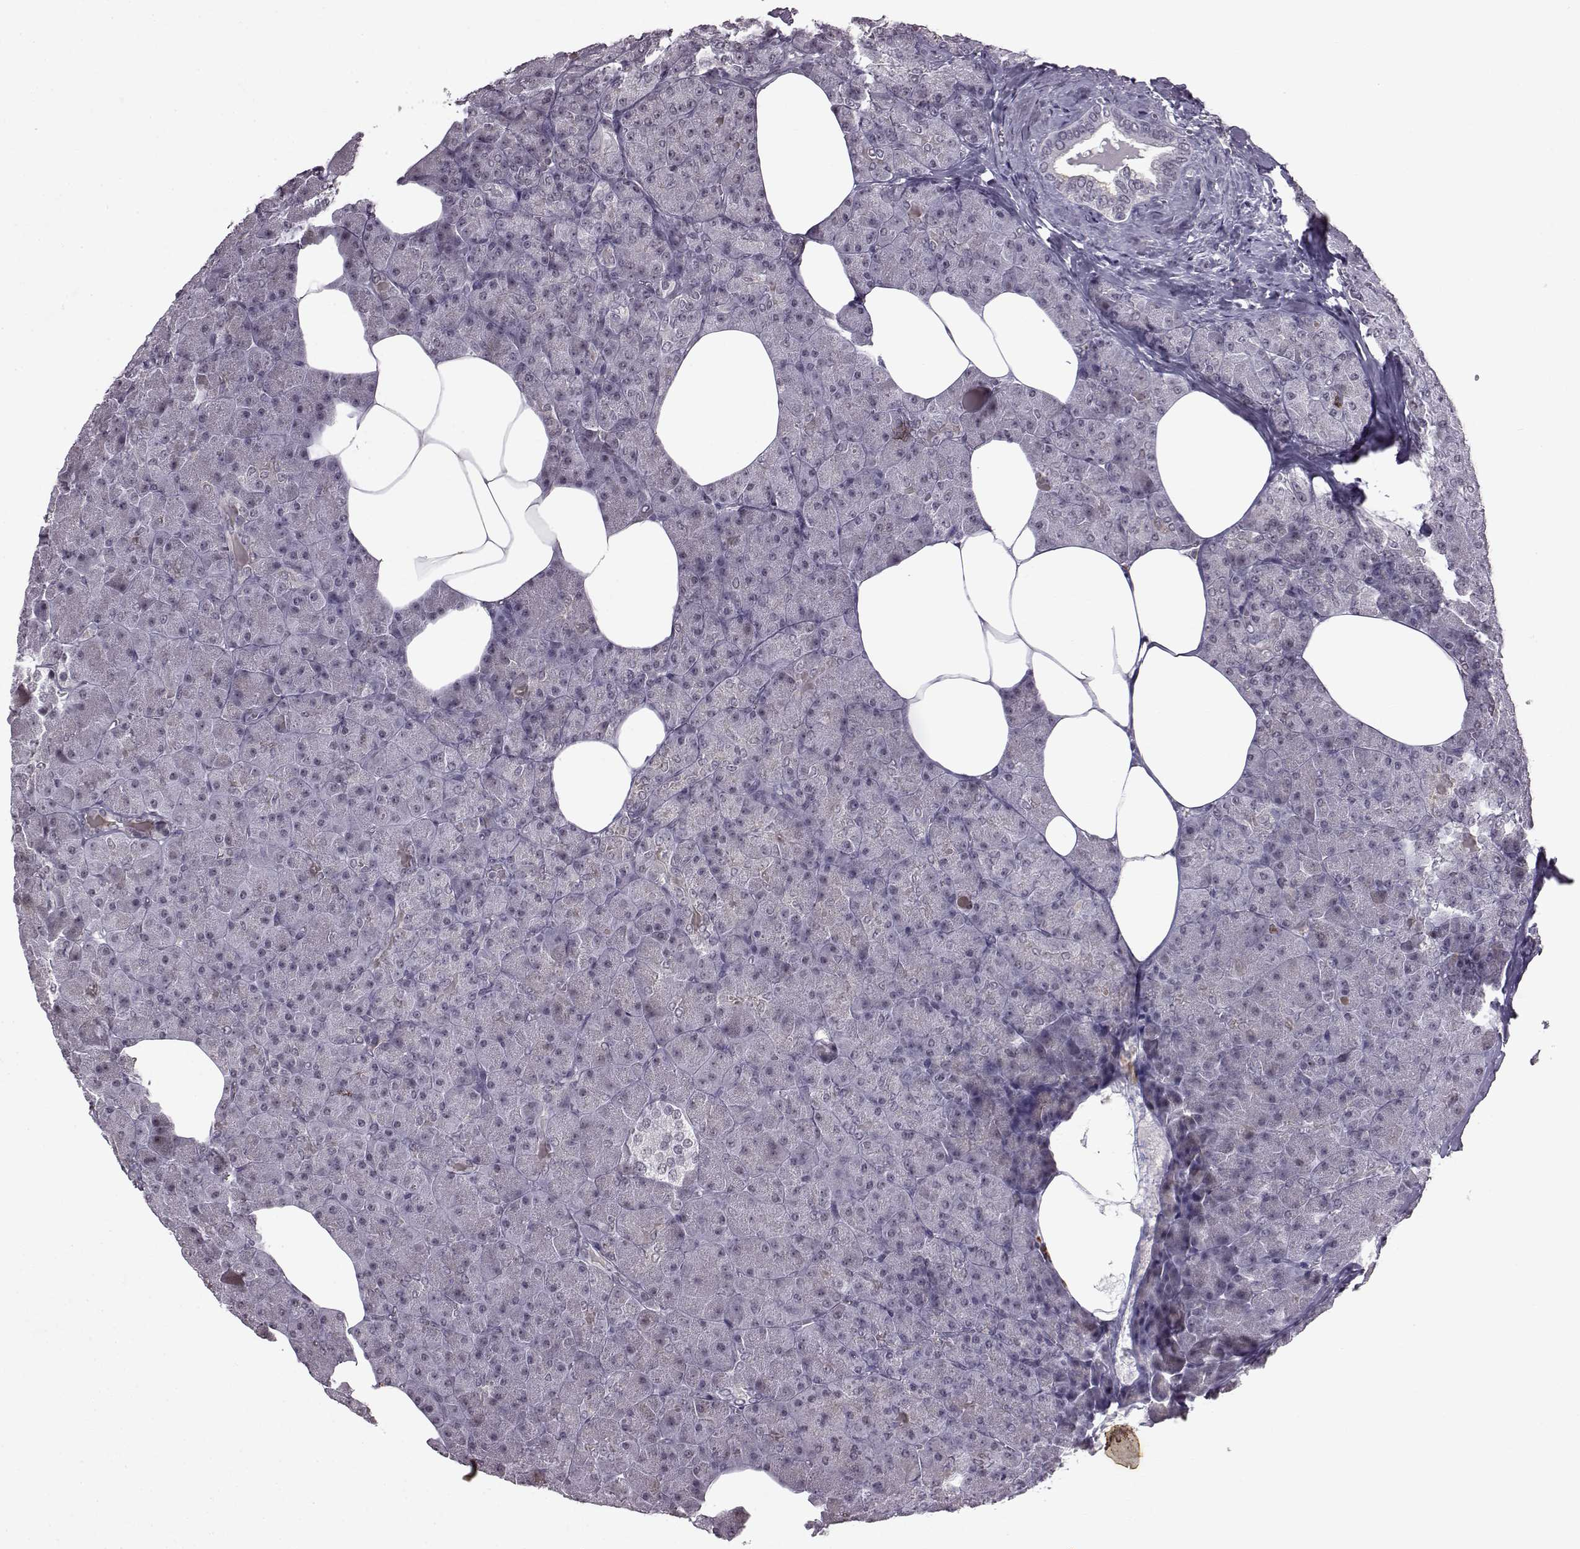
{"staining": {"intensity": "negative", "quantity": "none", "location": "none"}, "tissue": "pancreas", "cell_type": "Exocrine glandular cells", "image_type": "normal", "snomed": [{"axis": "morphology", "description": "Normal tissue, NOS"}, {"axis": "topography", "description": "Pancreas"}], "caption": "Immunohistochemistry (IHC) of unremarkable human pancreas displays no positivity in exocrine glandular cells.", "gene": "SLC28A2", "patient": {"sex": "female", "age": 45}}